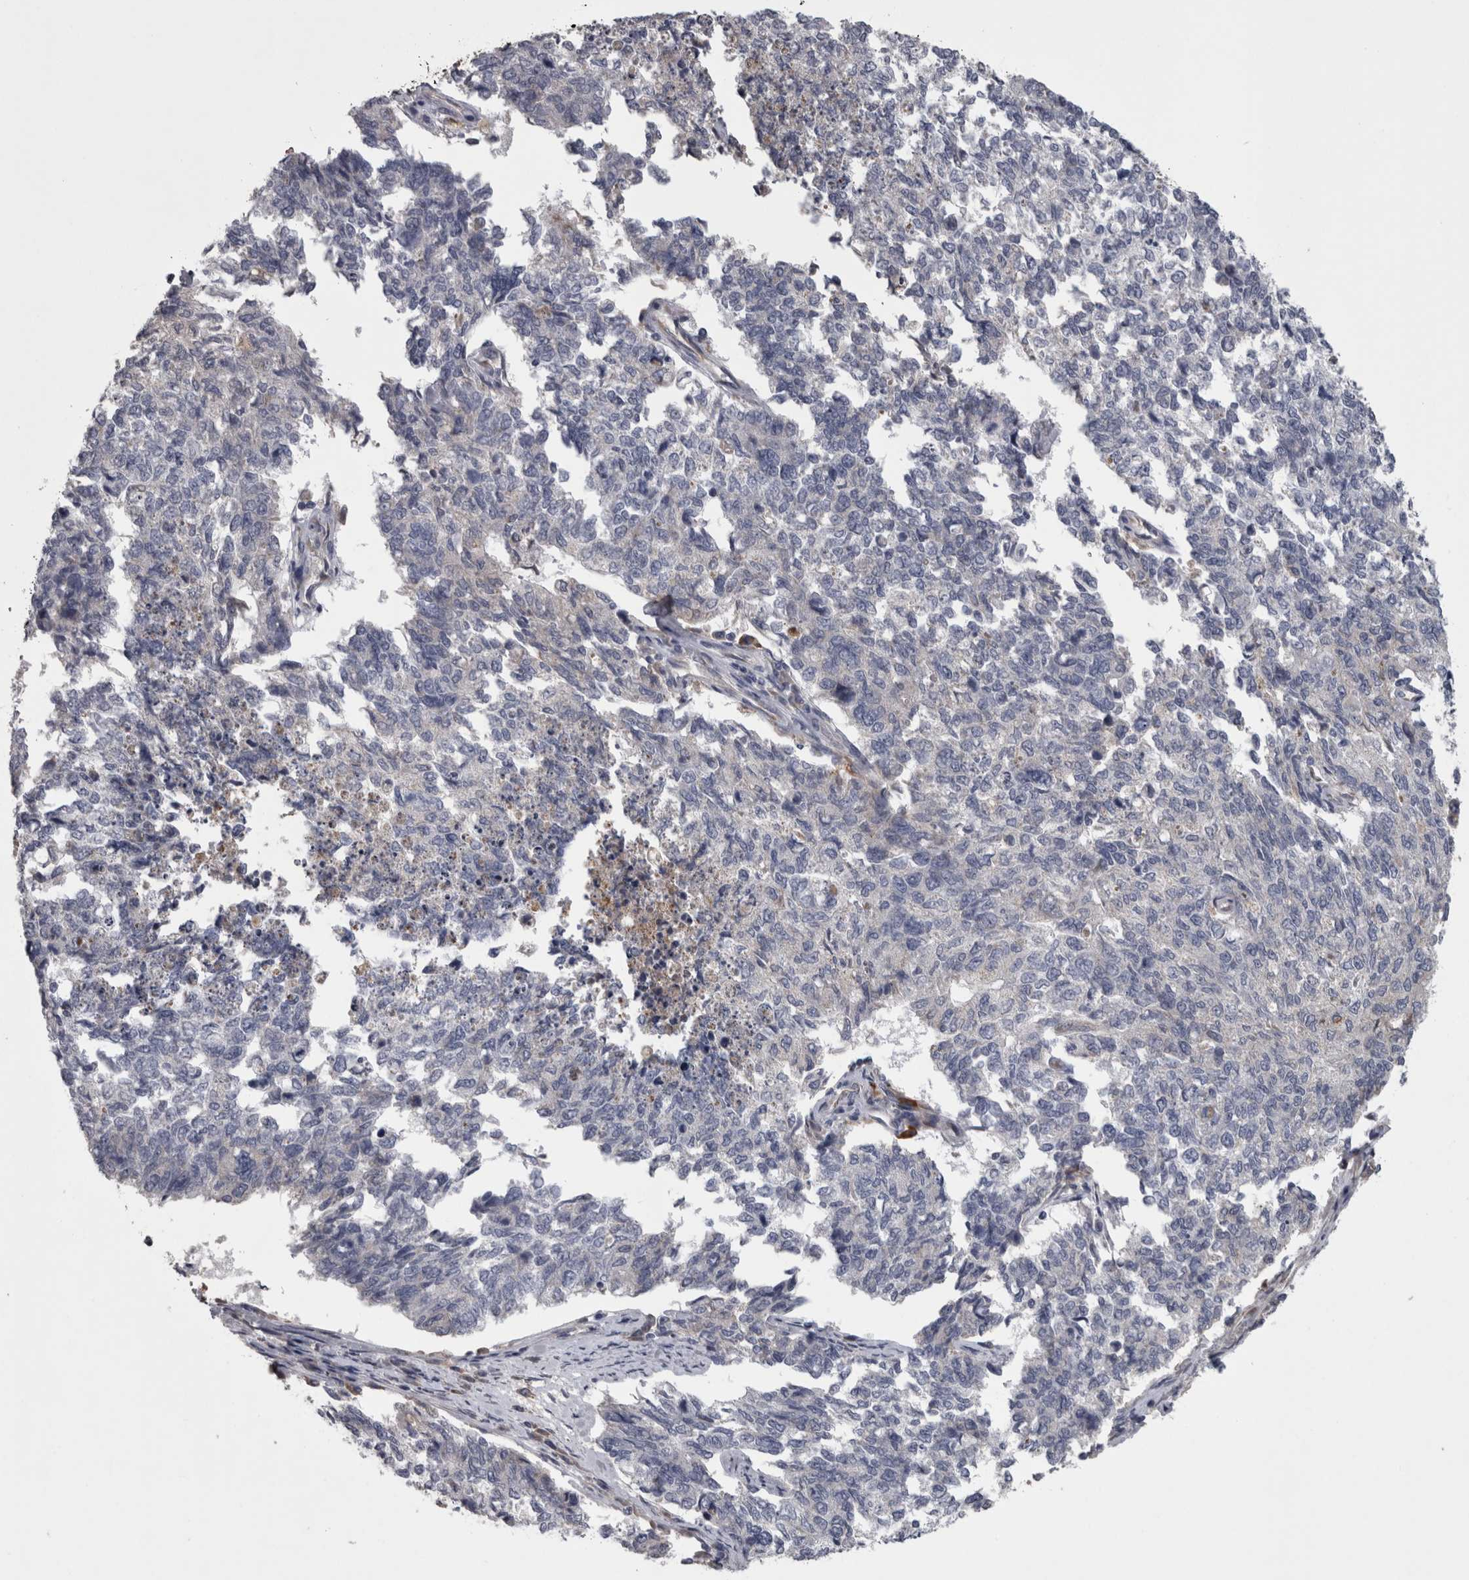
{"staining": {"intensity": "negative", "quantity": "none", "location": "none"}, "tissue": "cervical cancer", "cell_type": "Tumor cells", "image_type": "cancer", "snomed": [{"axis": "morphology", "description": "Squamous cell carcinoma, NOS"}, {"axis": "topography", "description": "Cervix"}], "caption": "High magnification brightfield microscopy of cervical cancer stained with DAB (3,3'-diaminobenzidine) (brown) and counterstained with hematoxylin (blue): tumor cells show no significant staining.", "gene": "DBT", "patient": {"sex": "female", "age": 63}}